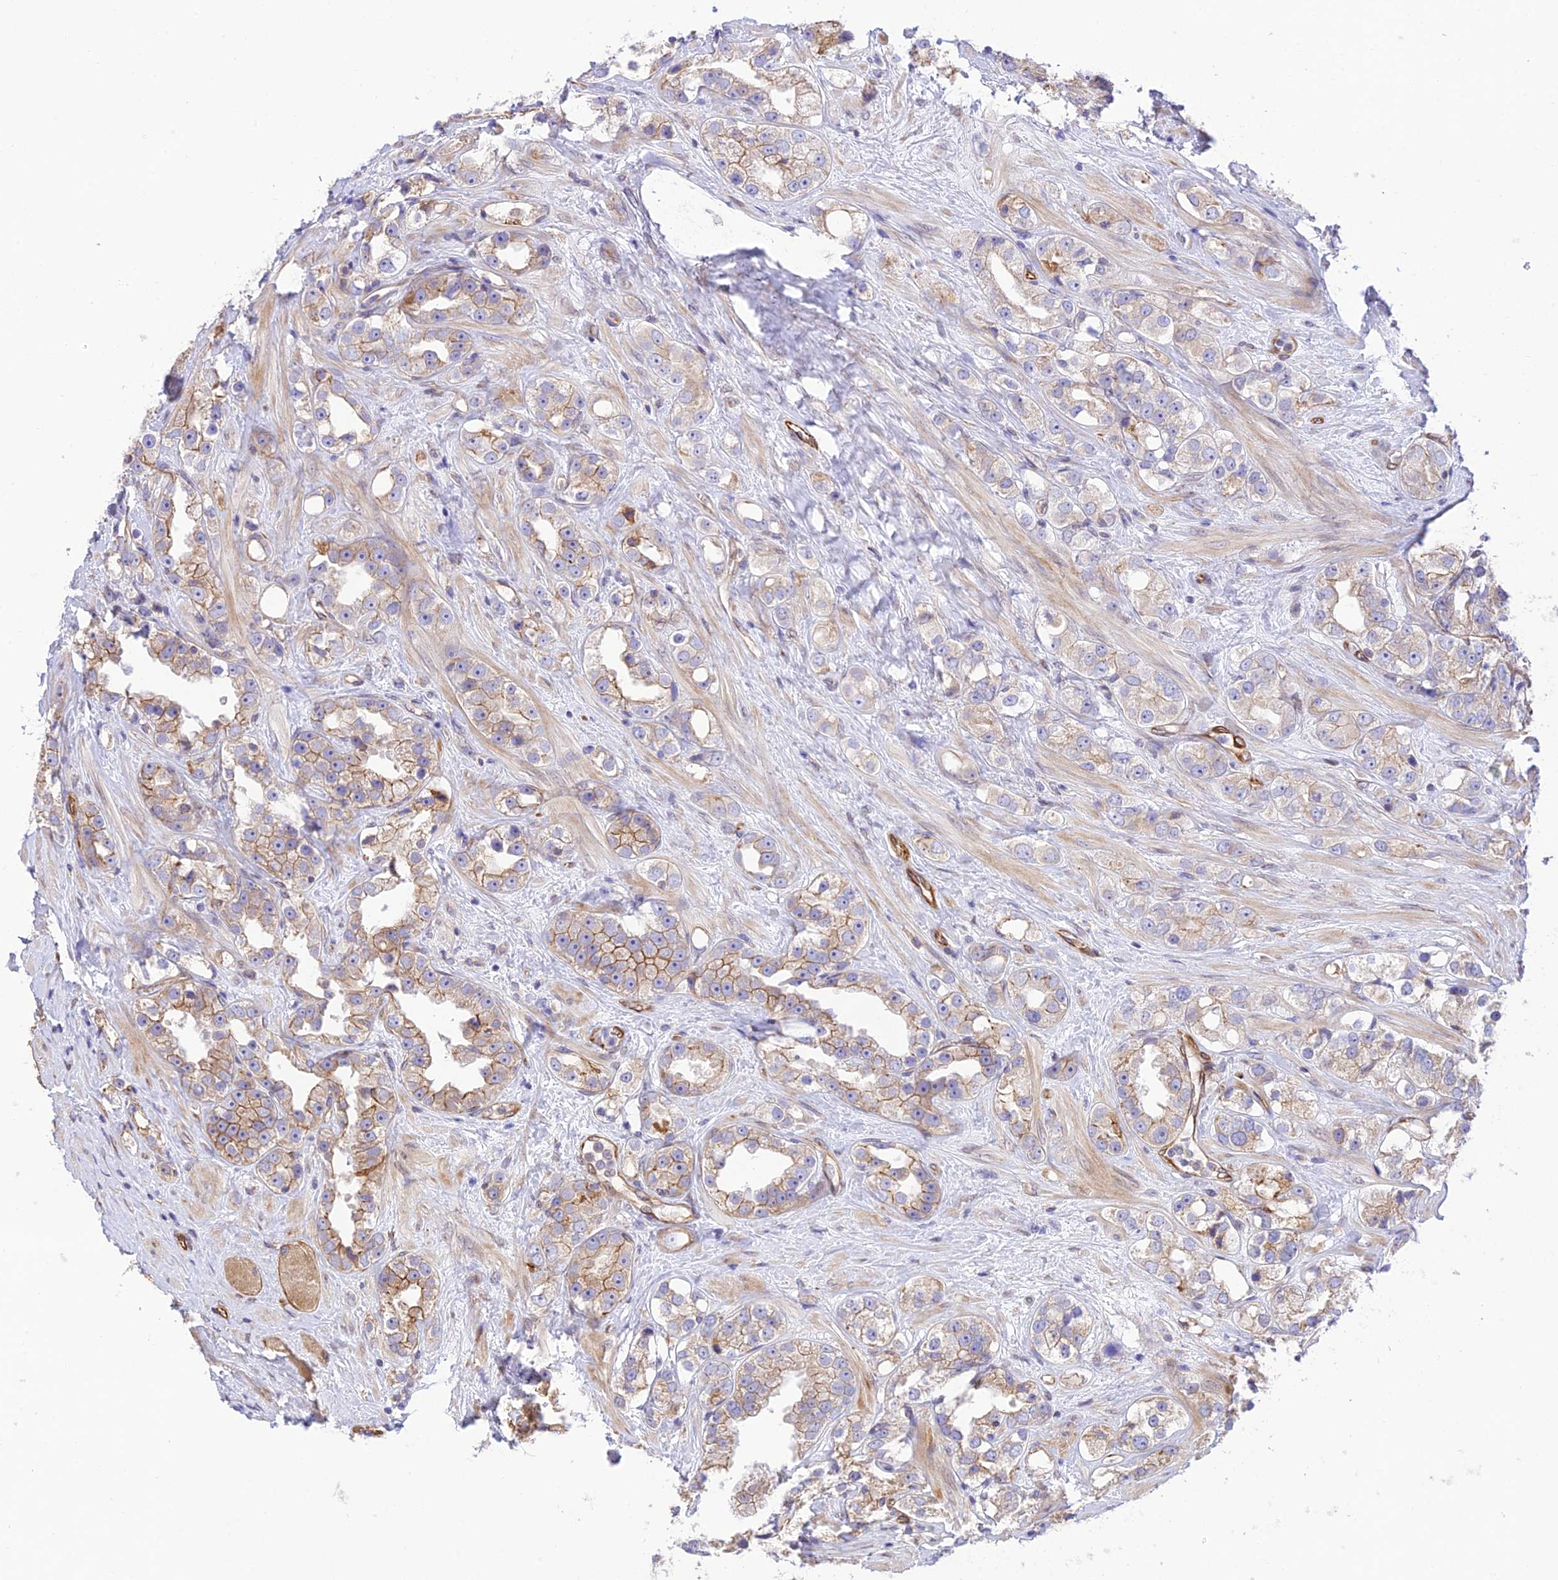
{"staining": {"intensity": "moderate", "quantity": "<25%", "location": "cytoplasmic/membranous"}, "tissue": "prostate cancer", "cell_type": "Tumor cells", "image_type": "cancer", "snomed": [{"axis": "morphology", "description": "Adenocarcinoma, NOS"}, {"axis": "topography", "description": "Prostate"}], "caption": "A brown stain highlights moderate cytoplasmic/membranous expression of a protein in prostate cancer (adenocarcinoma) tumor cells.", "gene": "EXOC3L4", "patient": {"sex": "male", "age": 79}}